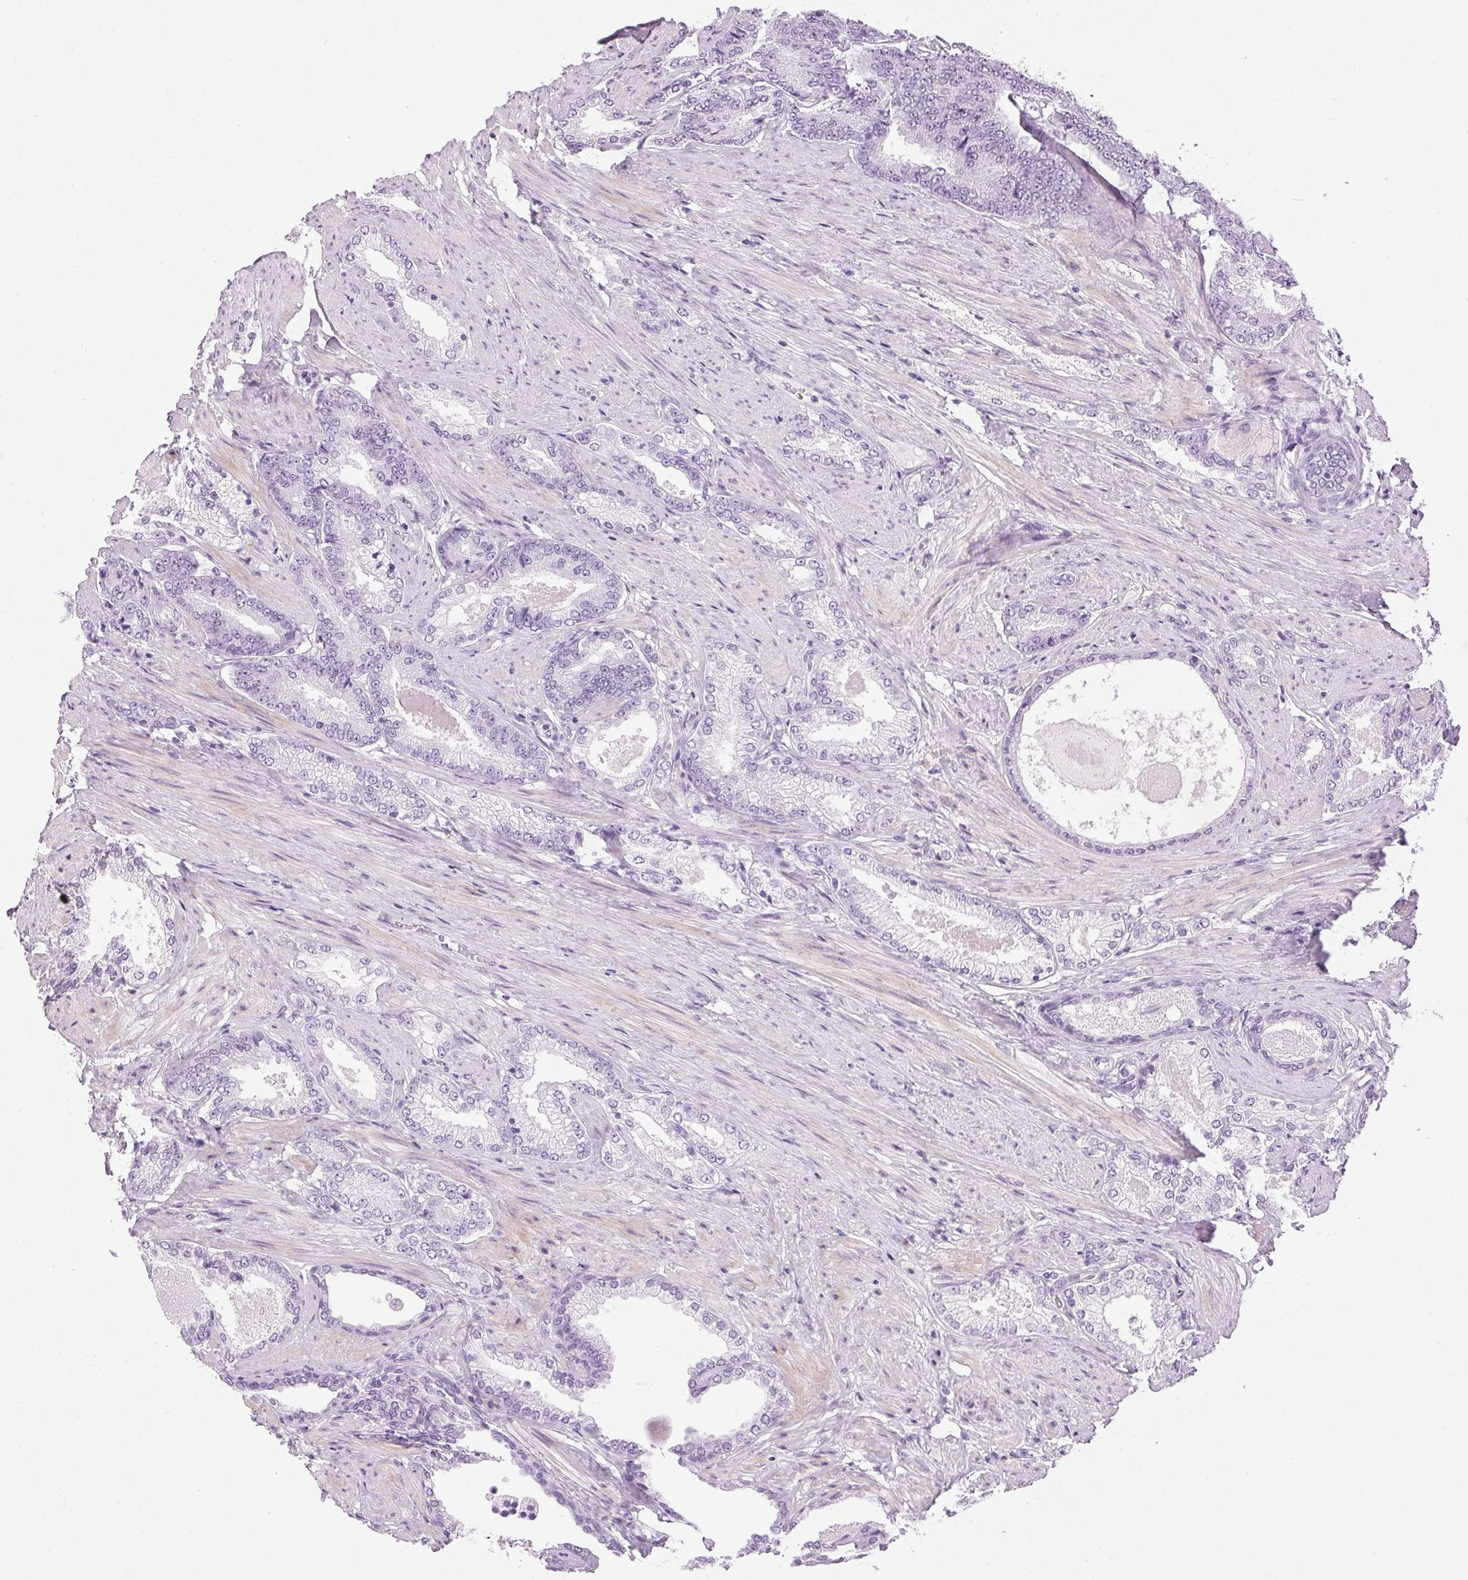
{"staining": {"intensity": "negative", "quantity": "none", "location": "none"}, "tissue": "prostate cancer", "cell_type": "Tumor cells", "image_type": "cancer", "snomed": [{"axis": "morphology", "description": "Adenocarcinoma, High grade"}, {"axis": "topography", "description": "Prostate and seminal vesicle, NOS"}], "caption": "Prostate cancer (high-grade adenocarcinoma) was stained to show a protein in brown. There is no significant positivity in tumor cells.", "gene": "SP7", "patient": {"sex": "male", "age": 61}}